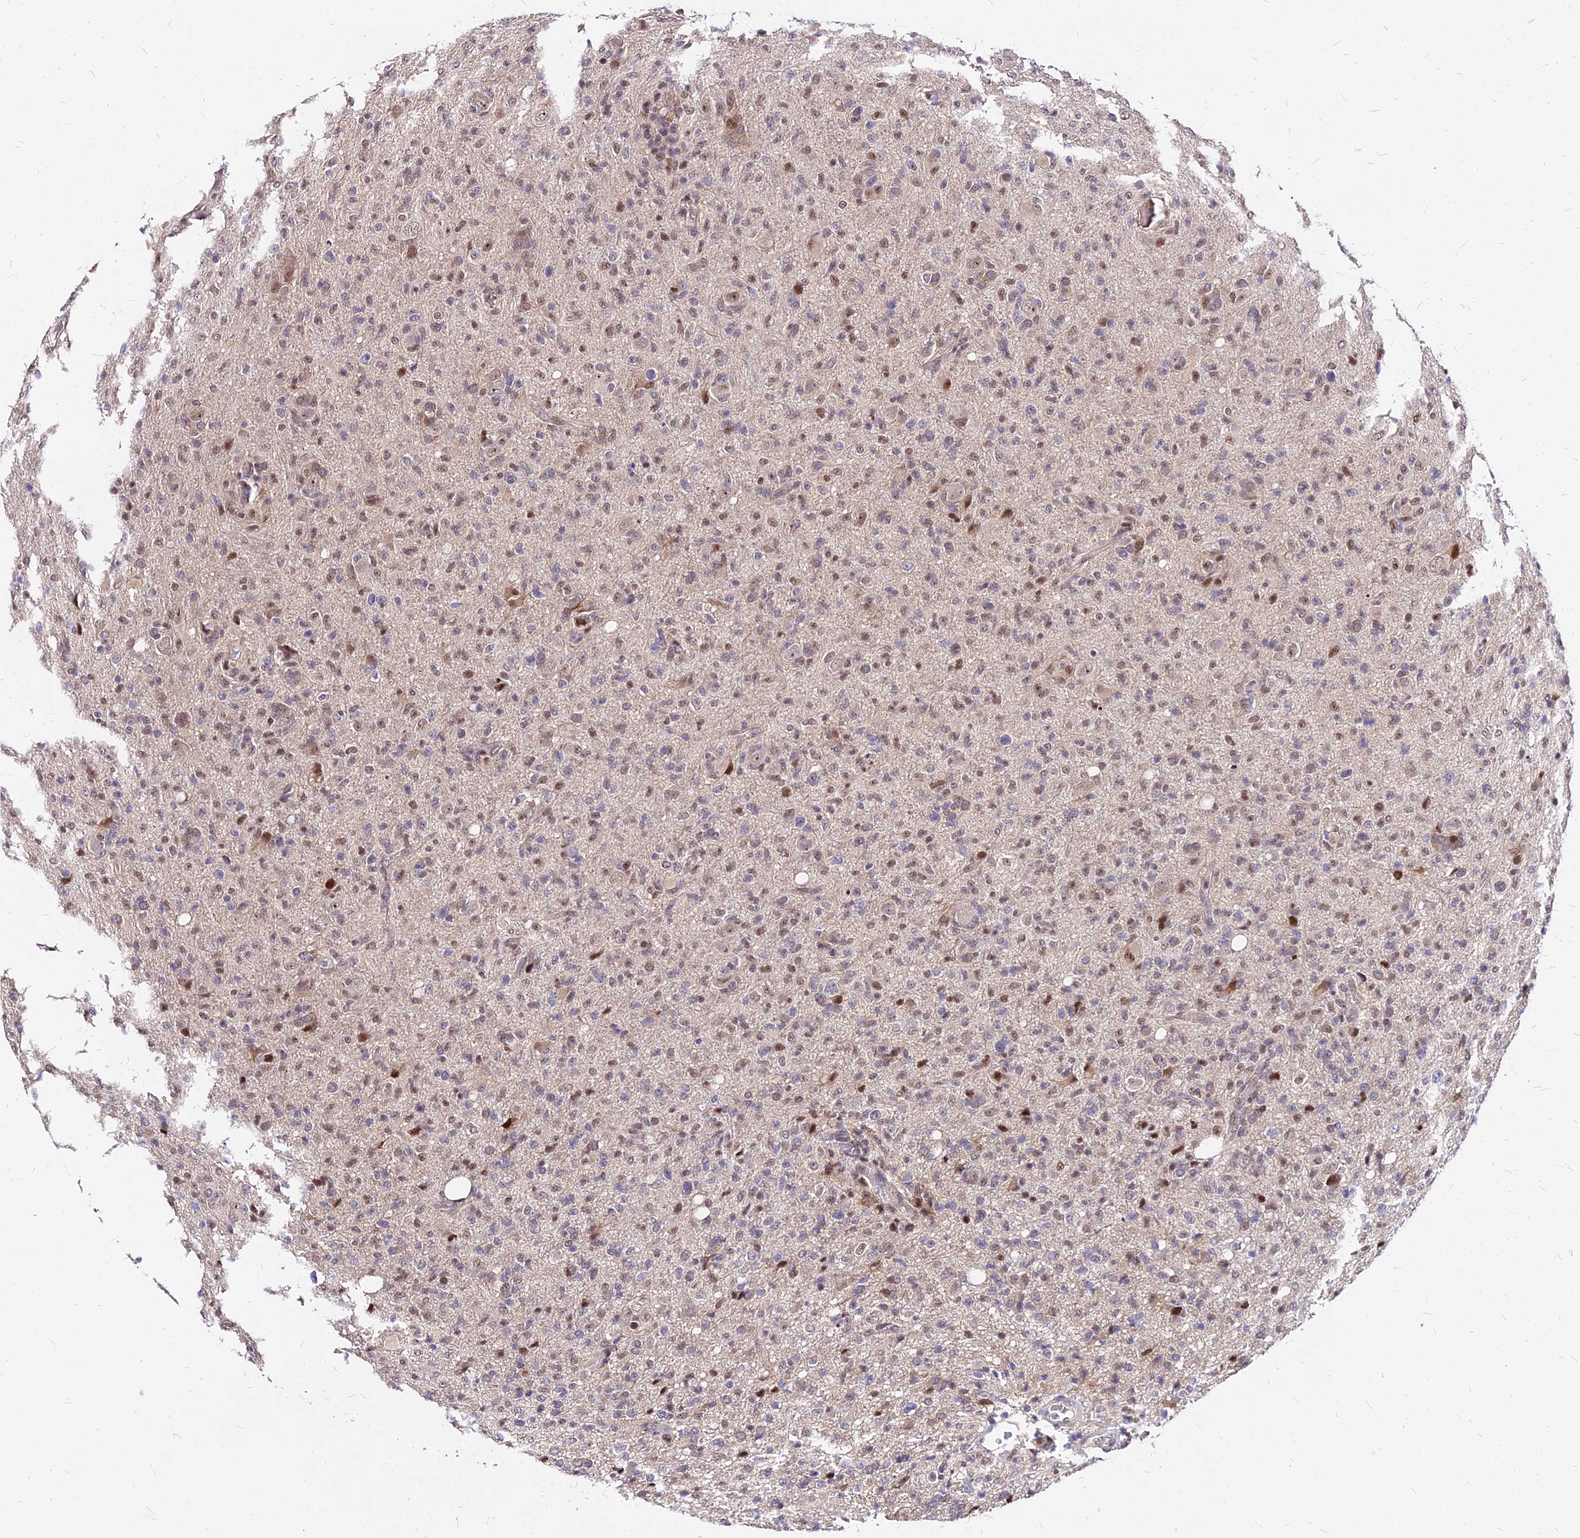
{"staining": {"intensity": "weak", "quantity": "25%-75%", "location": "nuclear"}, "tissue": "glioma", "cell_type": "Tumor cells", "image_type": "cancer", "snomed": [{"axis": "morphology", "description": "Glioma, malignant, High grade"}, {"axis": "topography", "description": "Brain"}], "caption": "This photomicrograph exhibits glioma stained with immunohistochemistry to label a protein in brown. The nuclear of tumor cells show weak positivity for the protein. Nuclei are counter-stained blue.", "gene": "DDX55", "patient": {"sex": "female", "age": 57}}